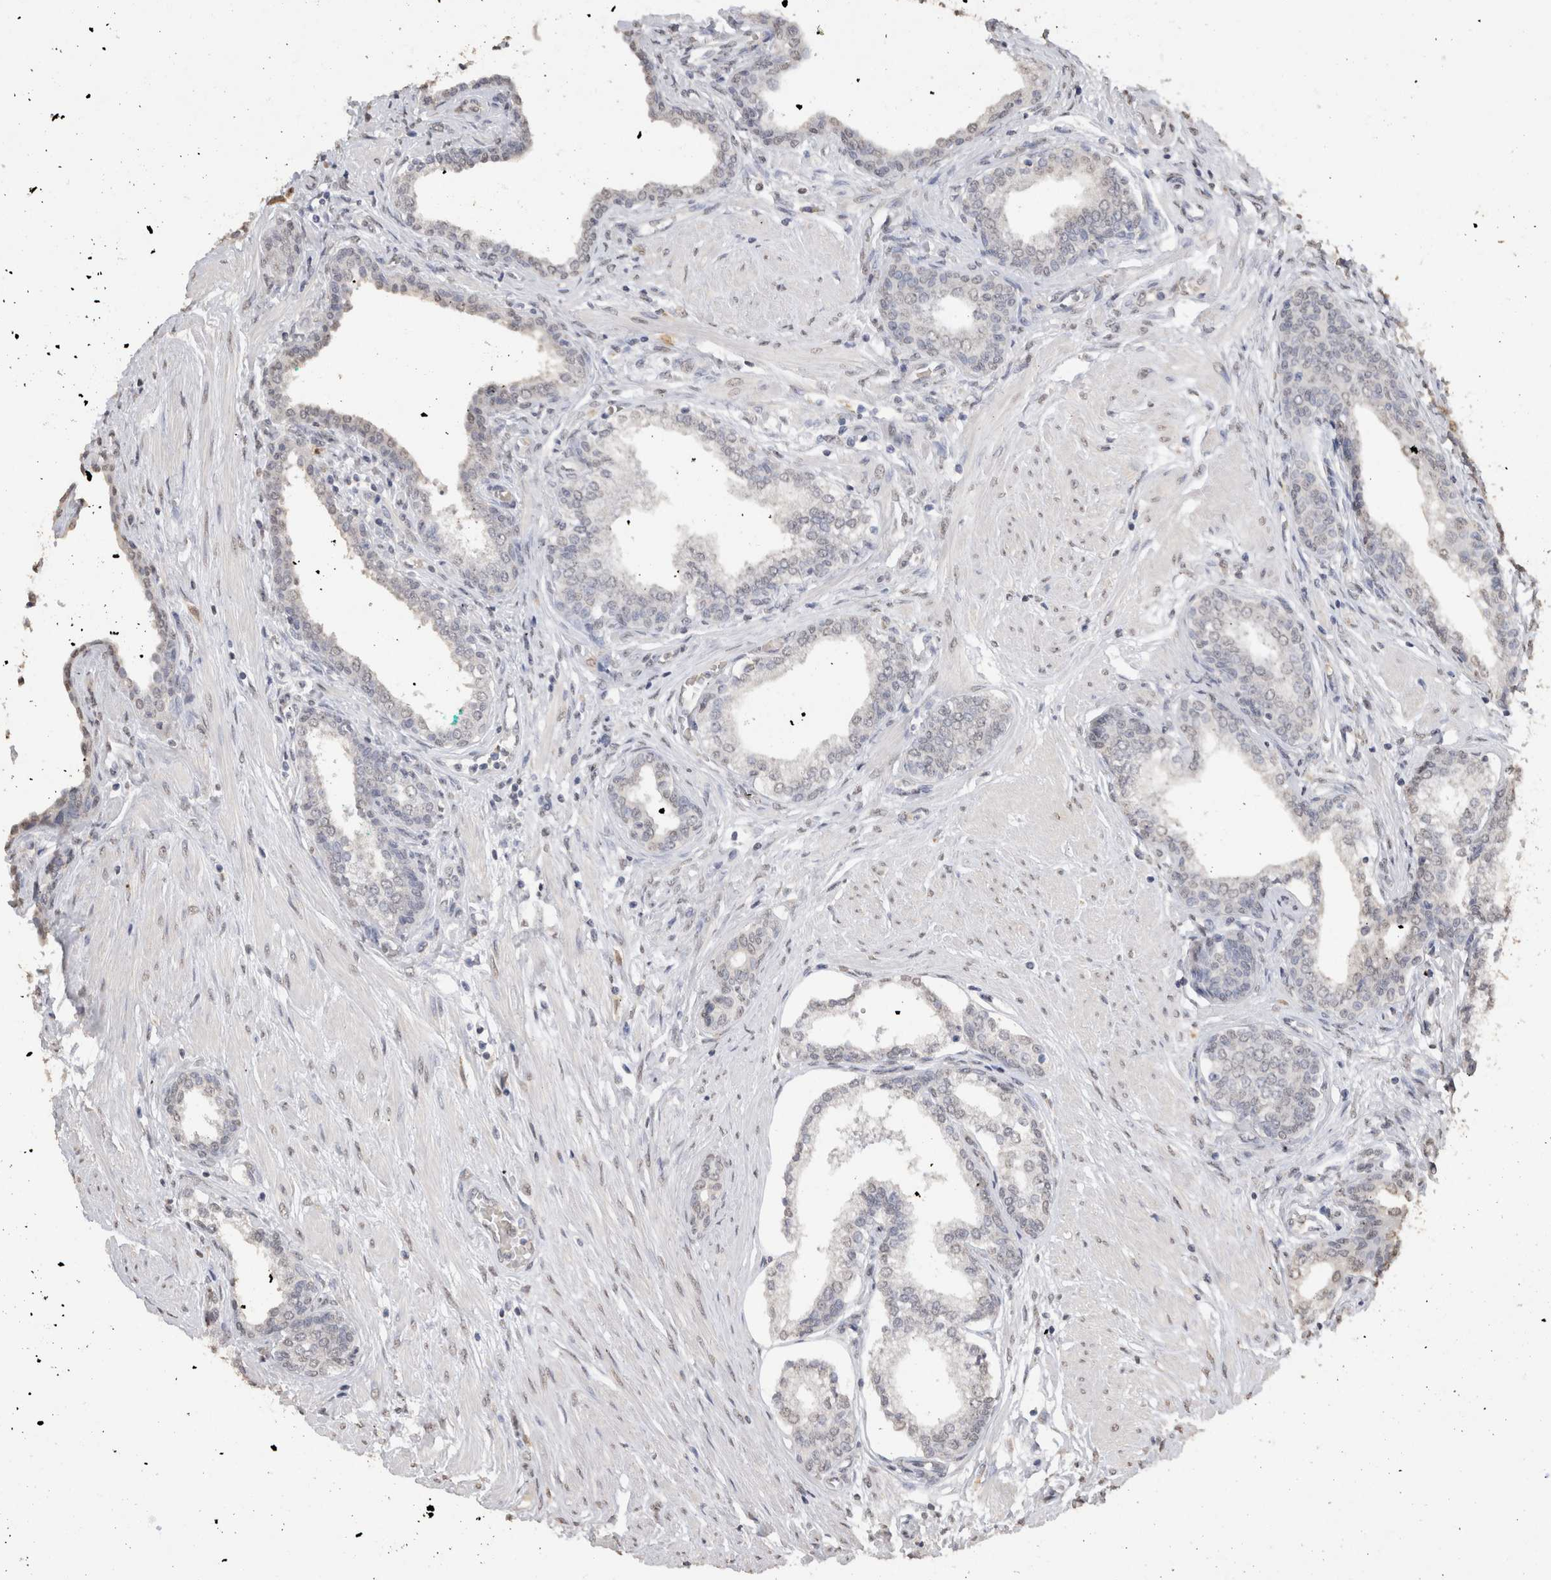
{"staining": {"intensity": "negative", "quantity": "none", "location": "none"}, "tissue": "prostate cancer", "cell_type": "Tumor cells", "image_type": "cancer", "snomed": [{"axis": "morphology", "description": "Adenocarcinoma, High grade"}, {"axis": "topography", "description": "Prostate"}], "caption": "Protein analysis of prostate high-grade adenocarcinoma displays no significant staining in tumor cells. (IHC, brightfield microscopy, high magnification).", "gene": "LGALS2", "patient": {"sex": "male", "age": 52}}